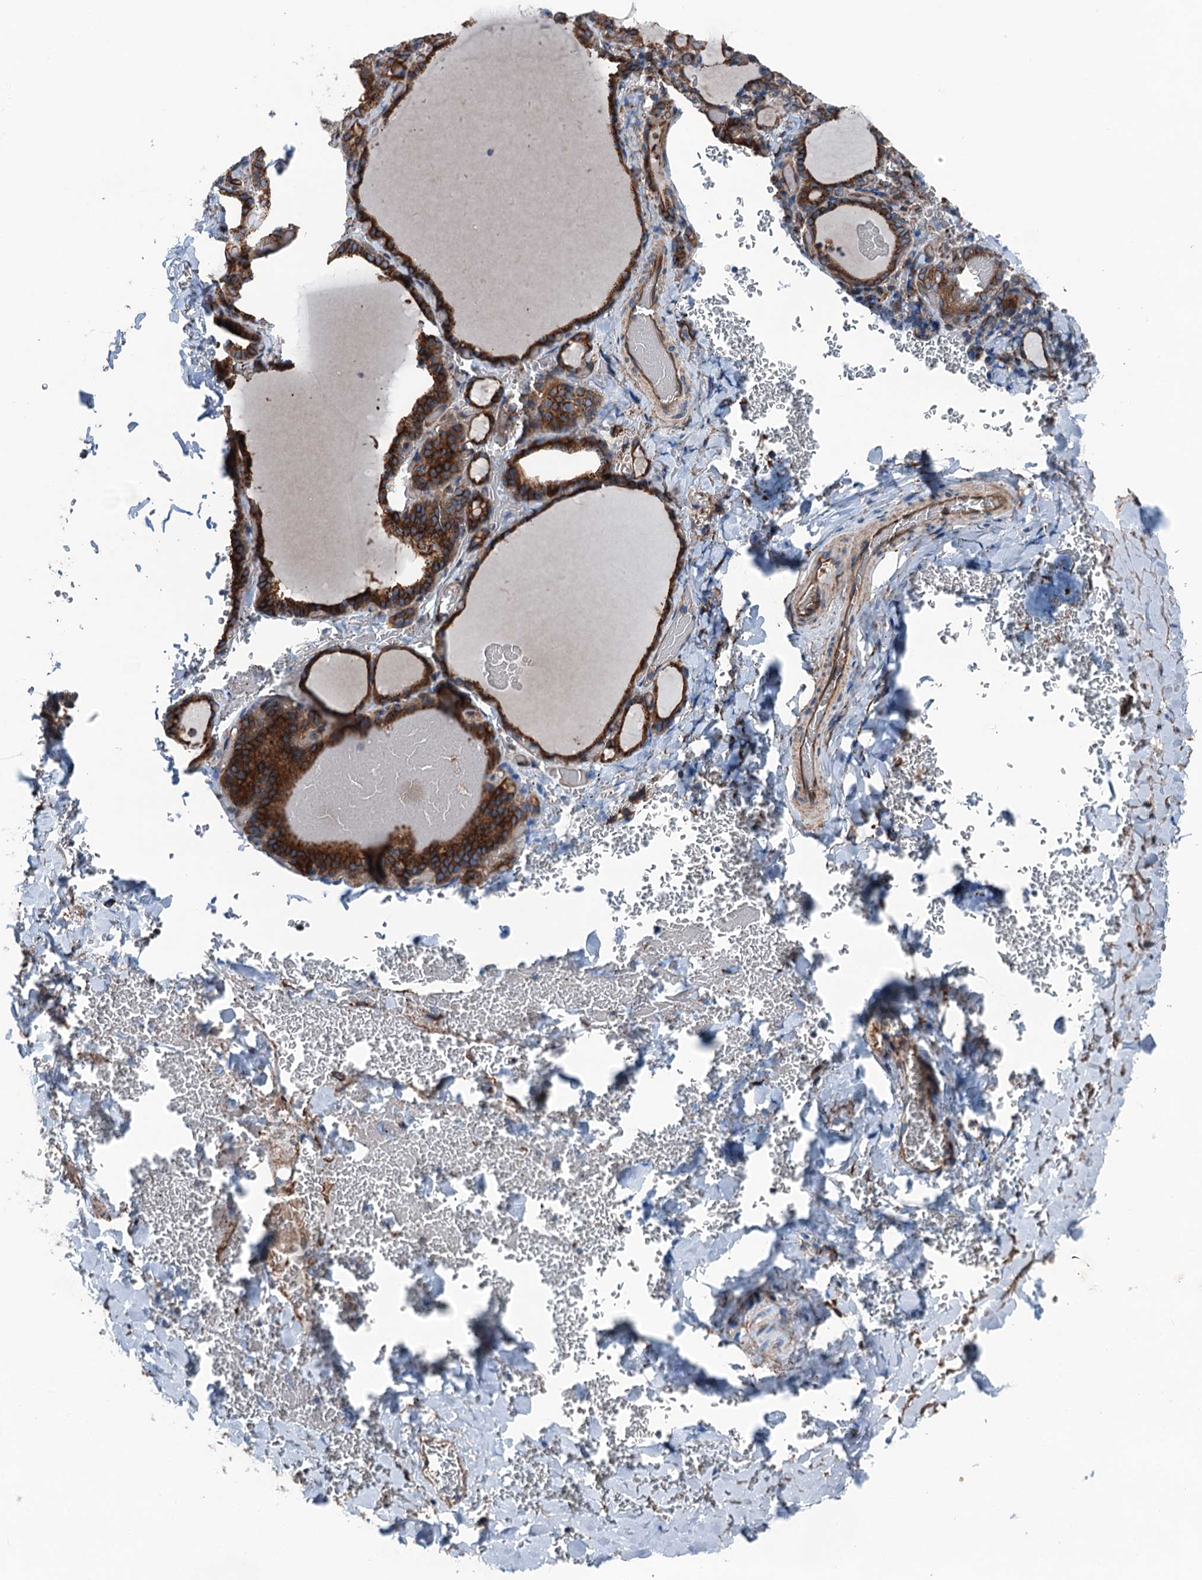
{"staining": {"intensity": "strong", "quantity": ">75%", "location": "cytoplasmic/membranous"}, "tissue": "thyroid gland", "cell_type": "Glandular cells", "image_type": "normal", "snomed": [{"axis": "morphology", "description": "Normal tissue, NOS"}, {"axis": "topography", "description": "Thyroid gland"}], "caption": "The image reveals a brown stain indicating the presence of a protein in the cytoplasmic/membranous of glandular cells in thyroid gland.", "gene": "NMRAL1", "patient": {"sex": "female", "age": 39}}